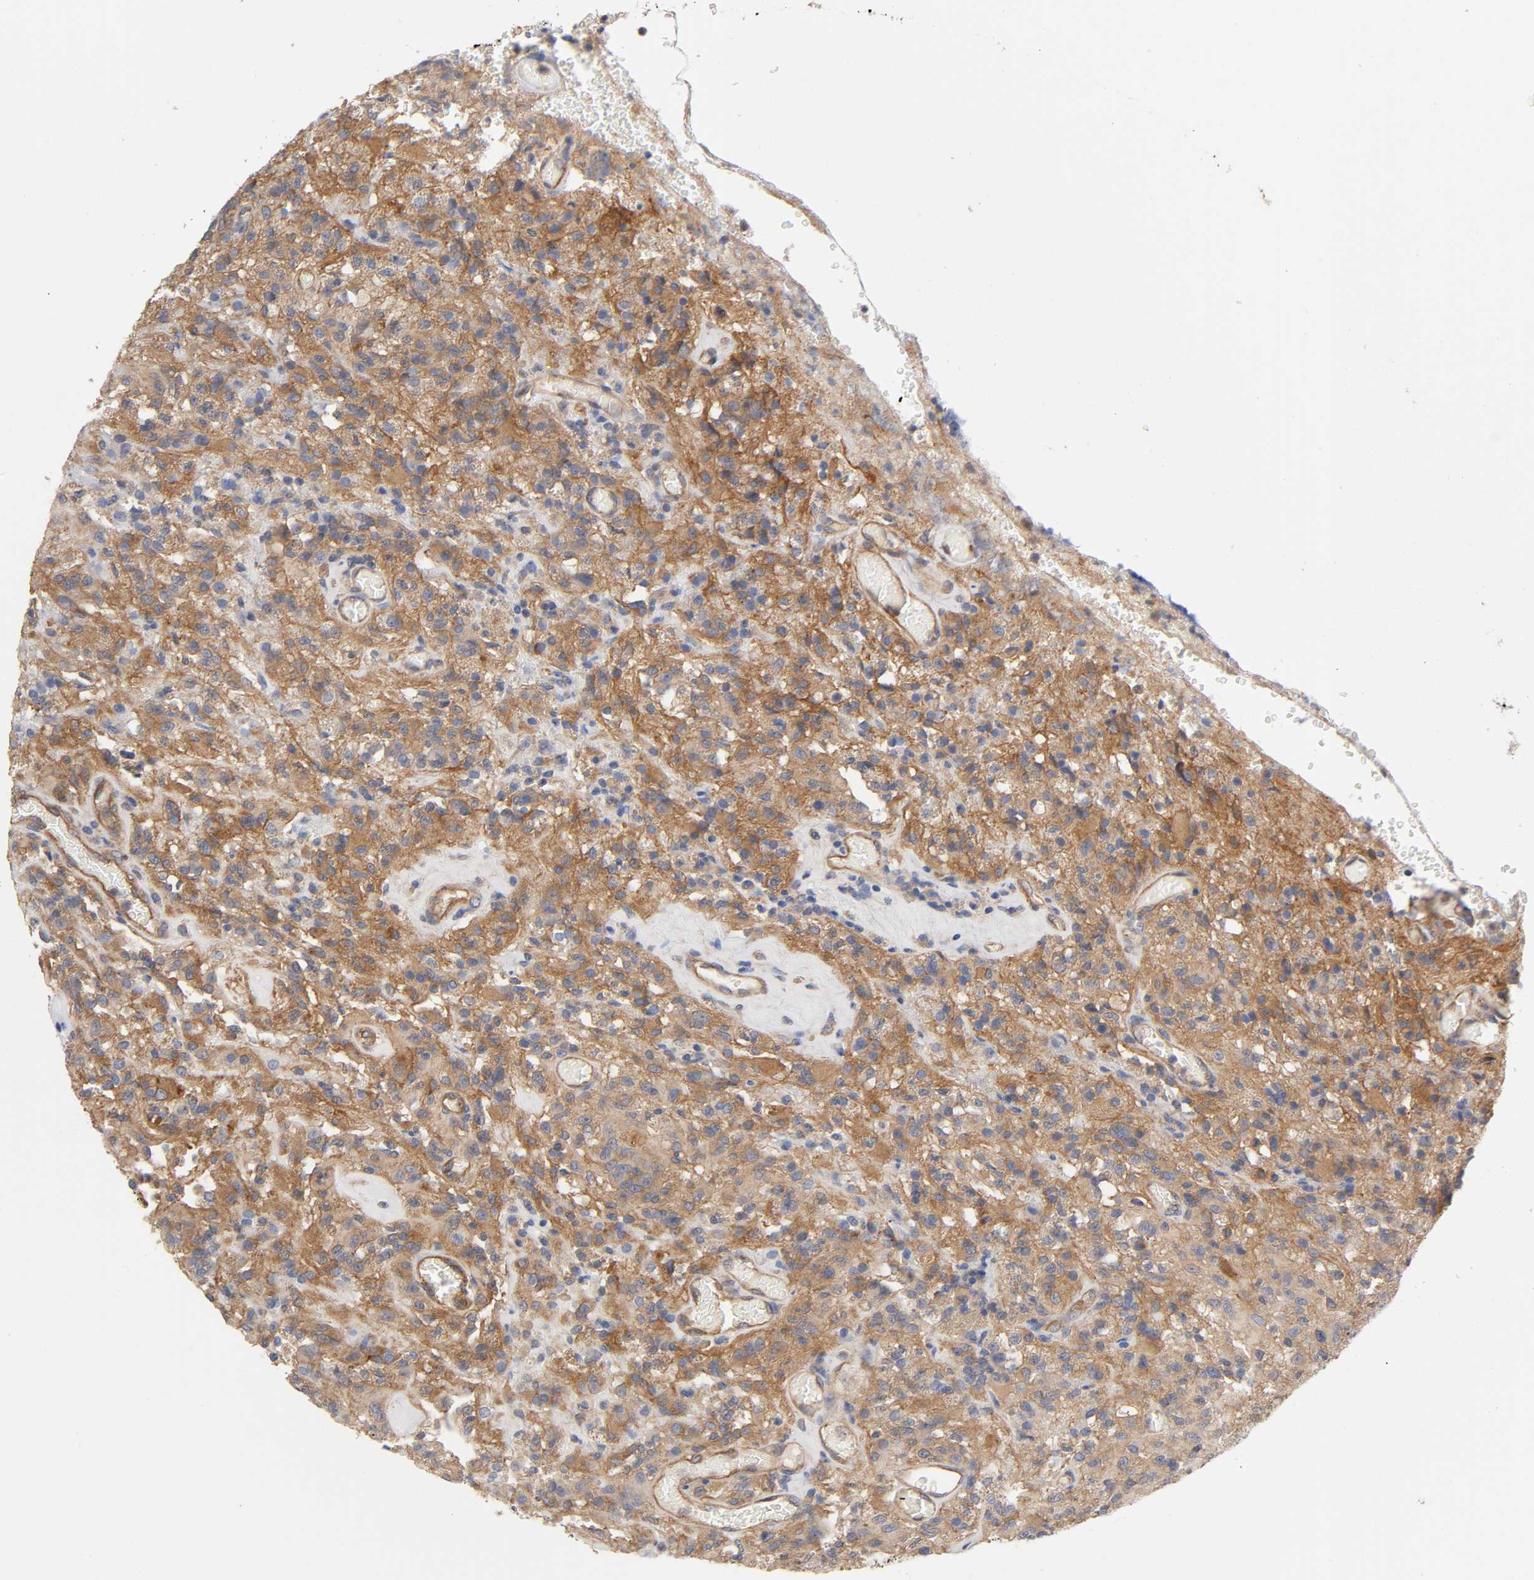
{"staining": {"intensity": "moderate", "quantity": ">75%", "location": "cytoplasmic/membranous"}, "tissue": "glioma", "cell_type": "Tumor cells", "image_type": "cancer", "snomed": [{"axis": "morphology", "description": "Normal tissue, NOS"}, {"axis": "morphology", "description": "Glioma, malignant, High grade"}, {"axis": "topography", "description": "Cerebral cortex"}], "caption": "Human glioma stained for a protein (brown) shows moderate cytoplasmic/membranous positive staining in about >75% of tumor cells.", "gene": "RAB13", "patient": {"sex": "male", "age": 56}}